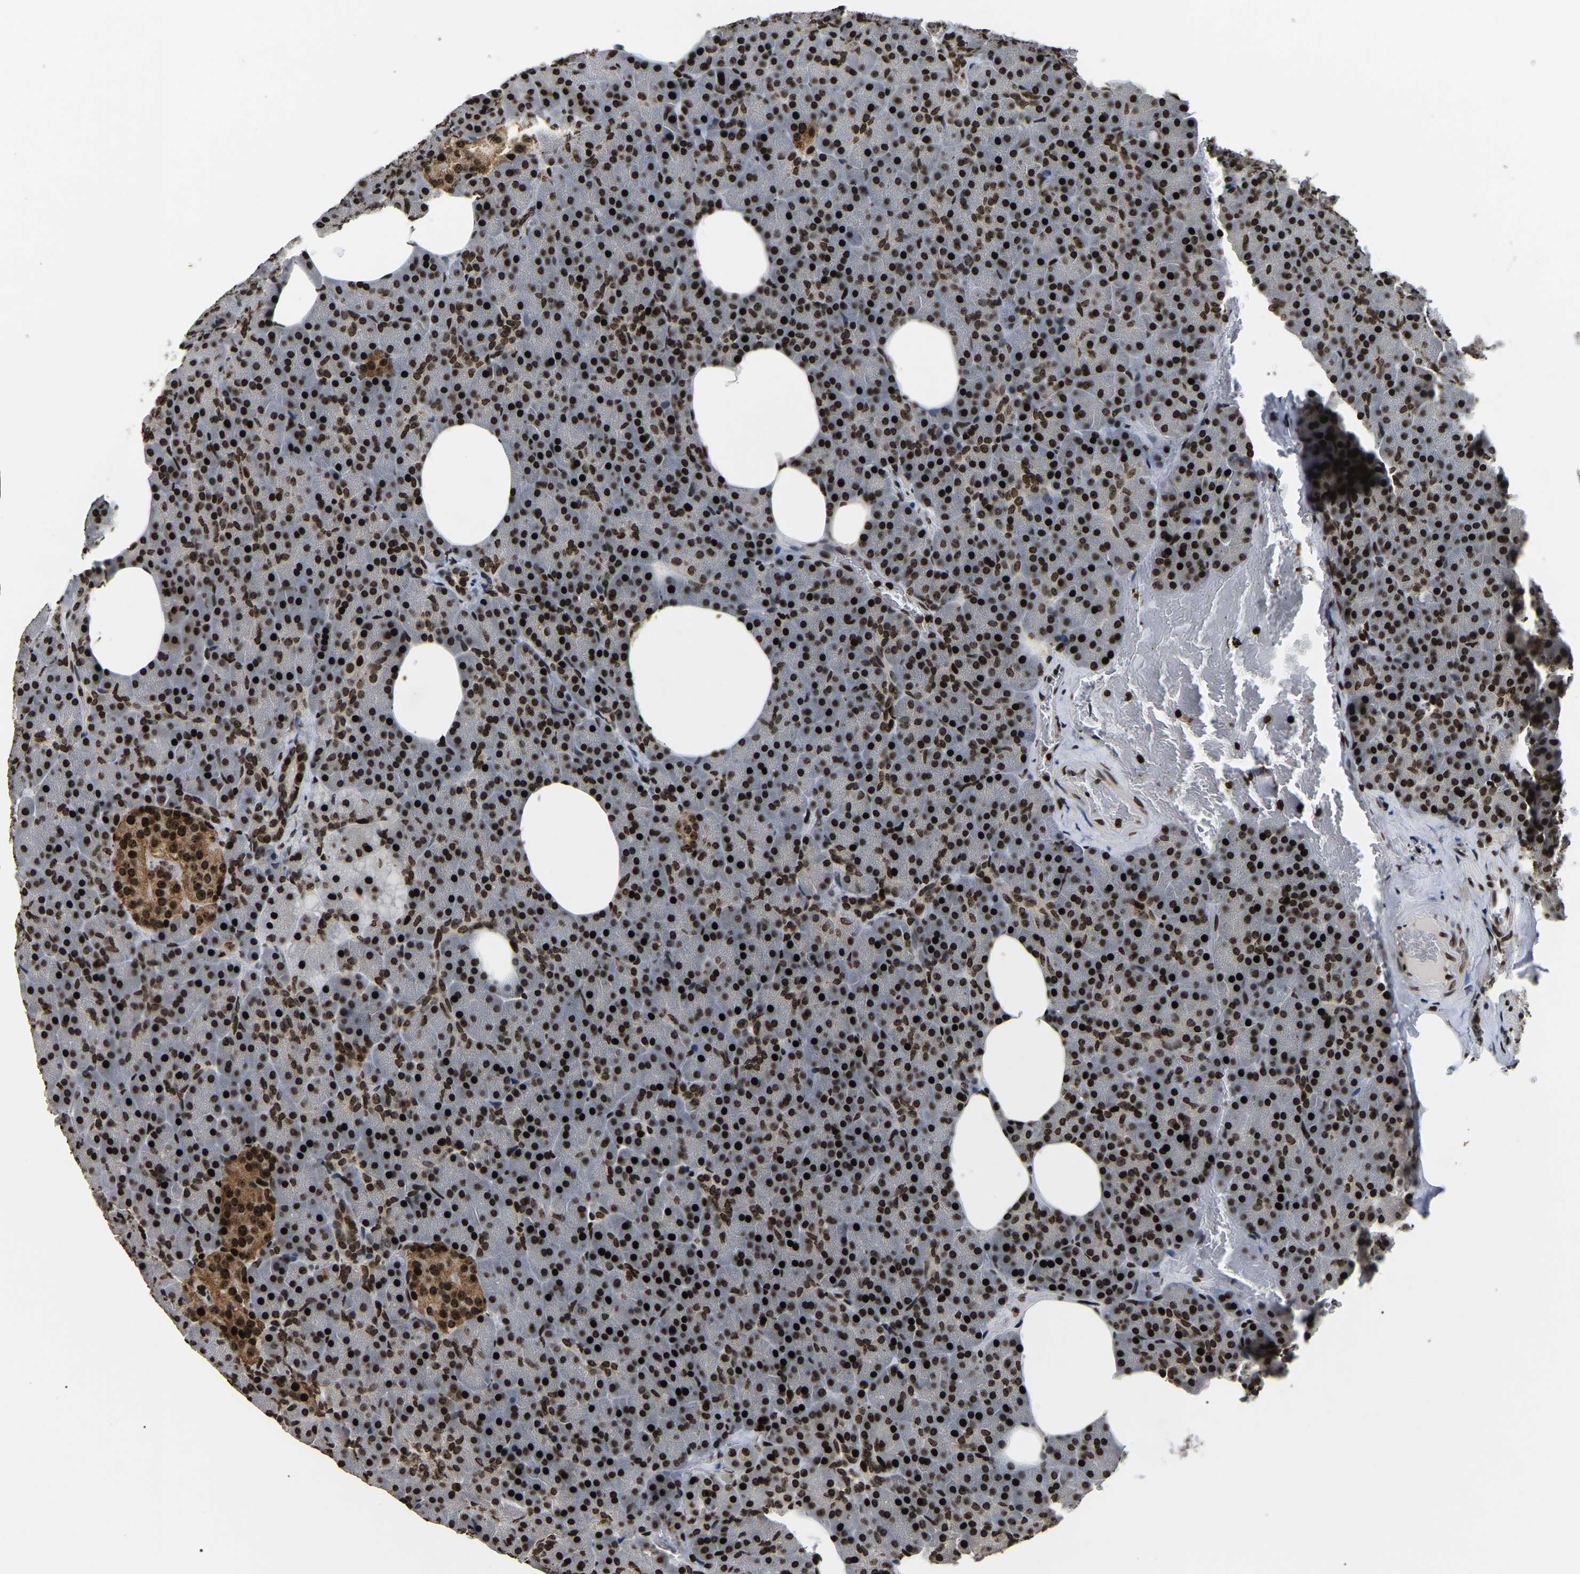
{"staining": {"intensity": "strong", "quantity": ">75%", "location": "nuclear"}, "tissue": "pancreas", "cell_type": "Exocrine glandular cells", "image_type": "normal", "snomed": [{"axis": "morphology", "description": "Normal tissue, NOS"}, {"axis": "topography", "description": "Pancreas"}], "caption": "Exocrine glandular cells exhibit high levels of strong nuclear expression in approximately >75% of cells in benign human pancreas.", "gene": "LRRC61", "patient": {"sex": "female", "age": 35}}